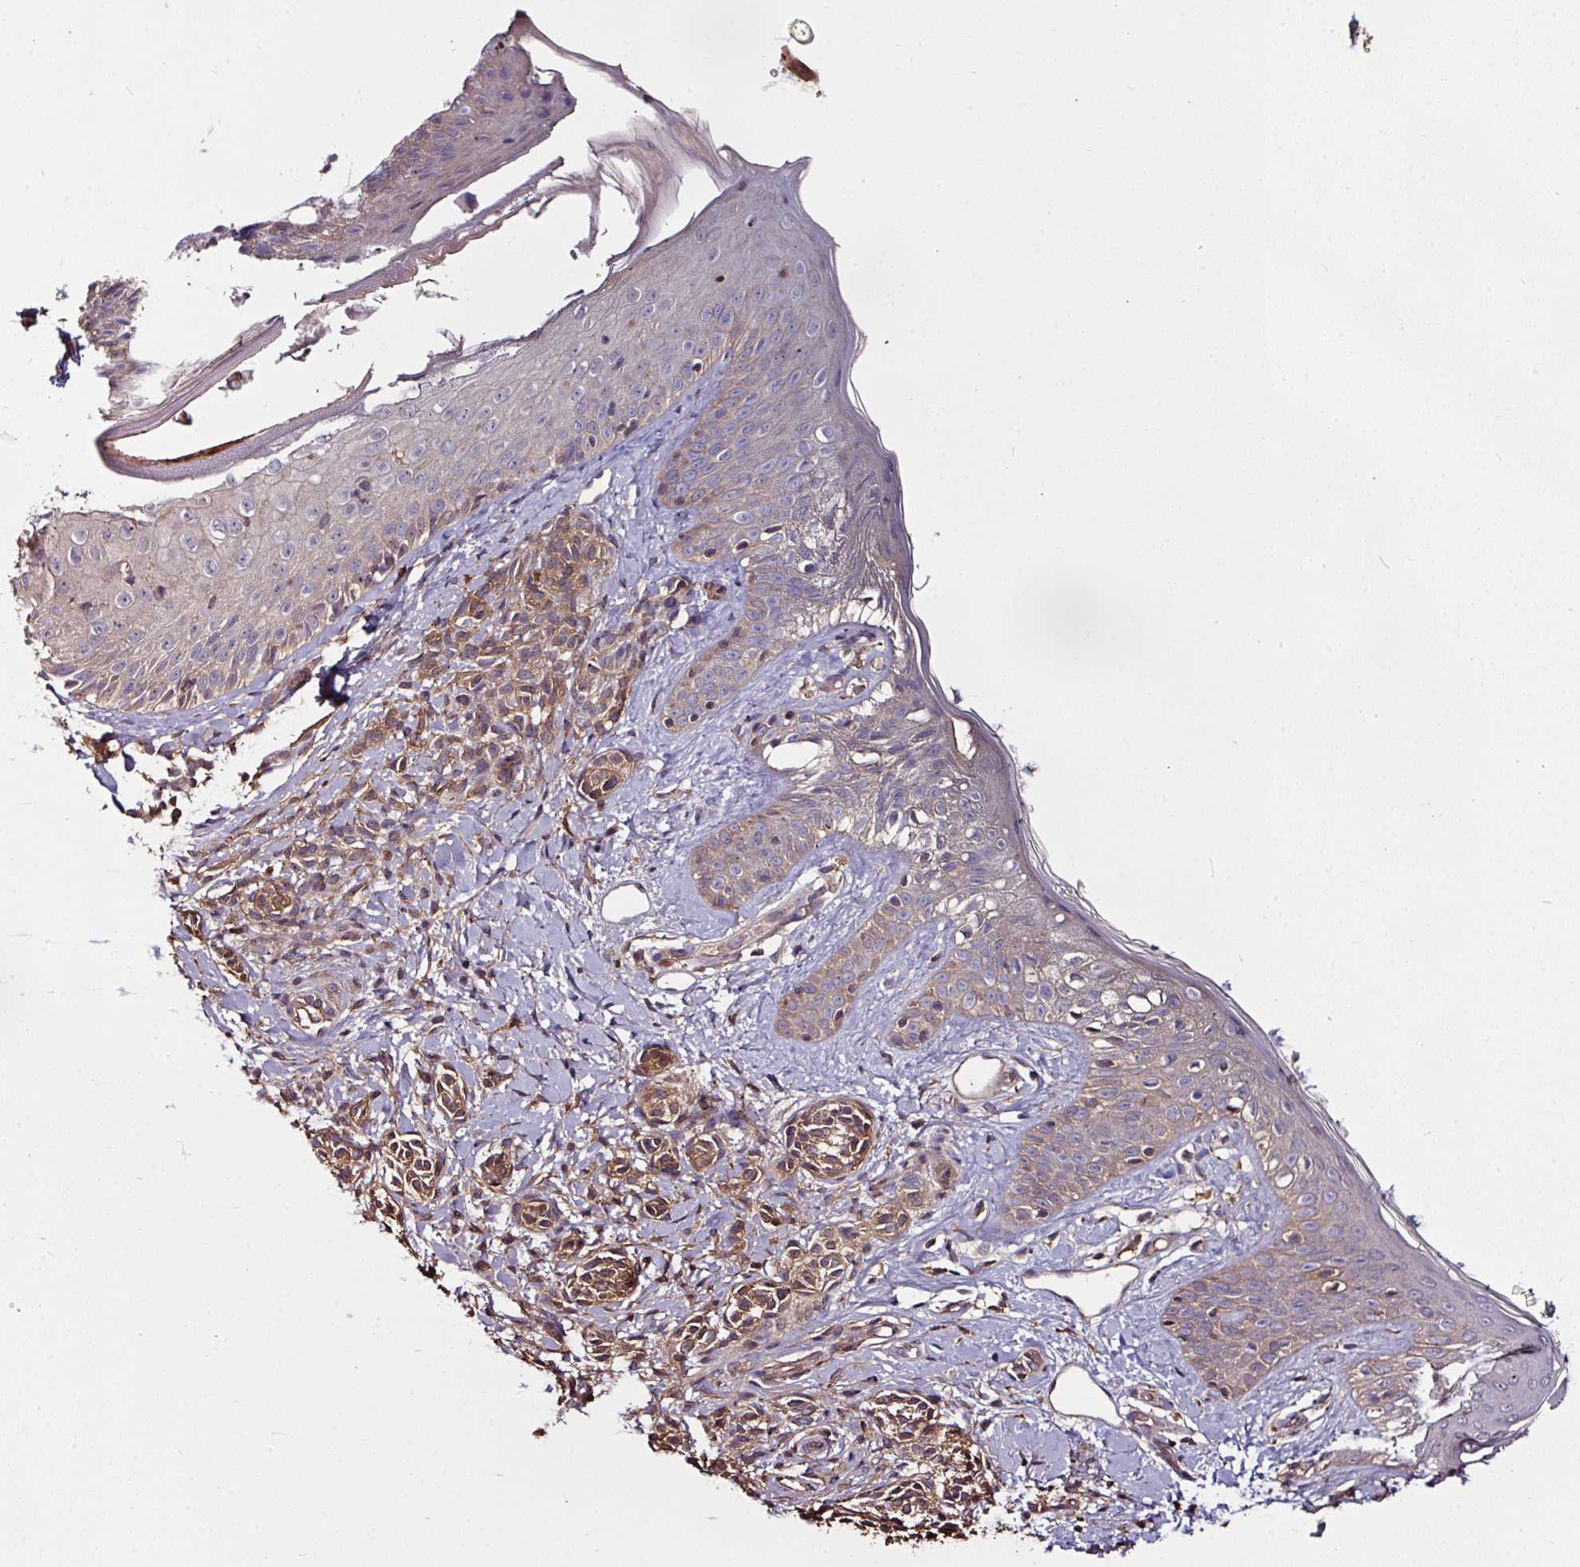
{"staining": {"intensity": "strong", "quantity": ">75%", "location": "cytoplasmic/membranous"}, "tissue": "skin", "cell_type": "Fibroblasts", "image_type": "normal", "snomed": [{"axis": "morphology", "description": "Normal tissue, NOS"}, {"axis": "topography", "description": "Skin"}], "caption": "A micrograph of human skin stained for a protein displays strong cytoplasmic/membranous brown staining in fibroblasts.", "gene": "GNPDA1", "patient": {"sex": "male", "age": 16}}